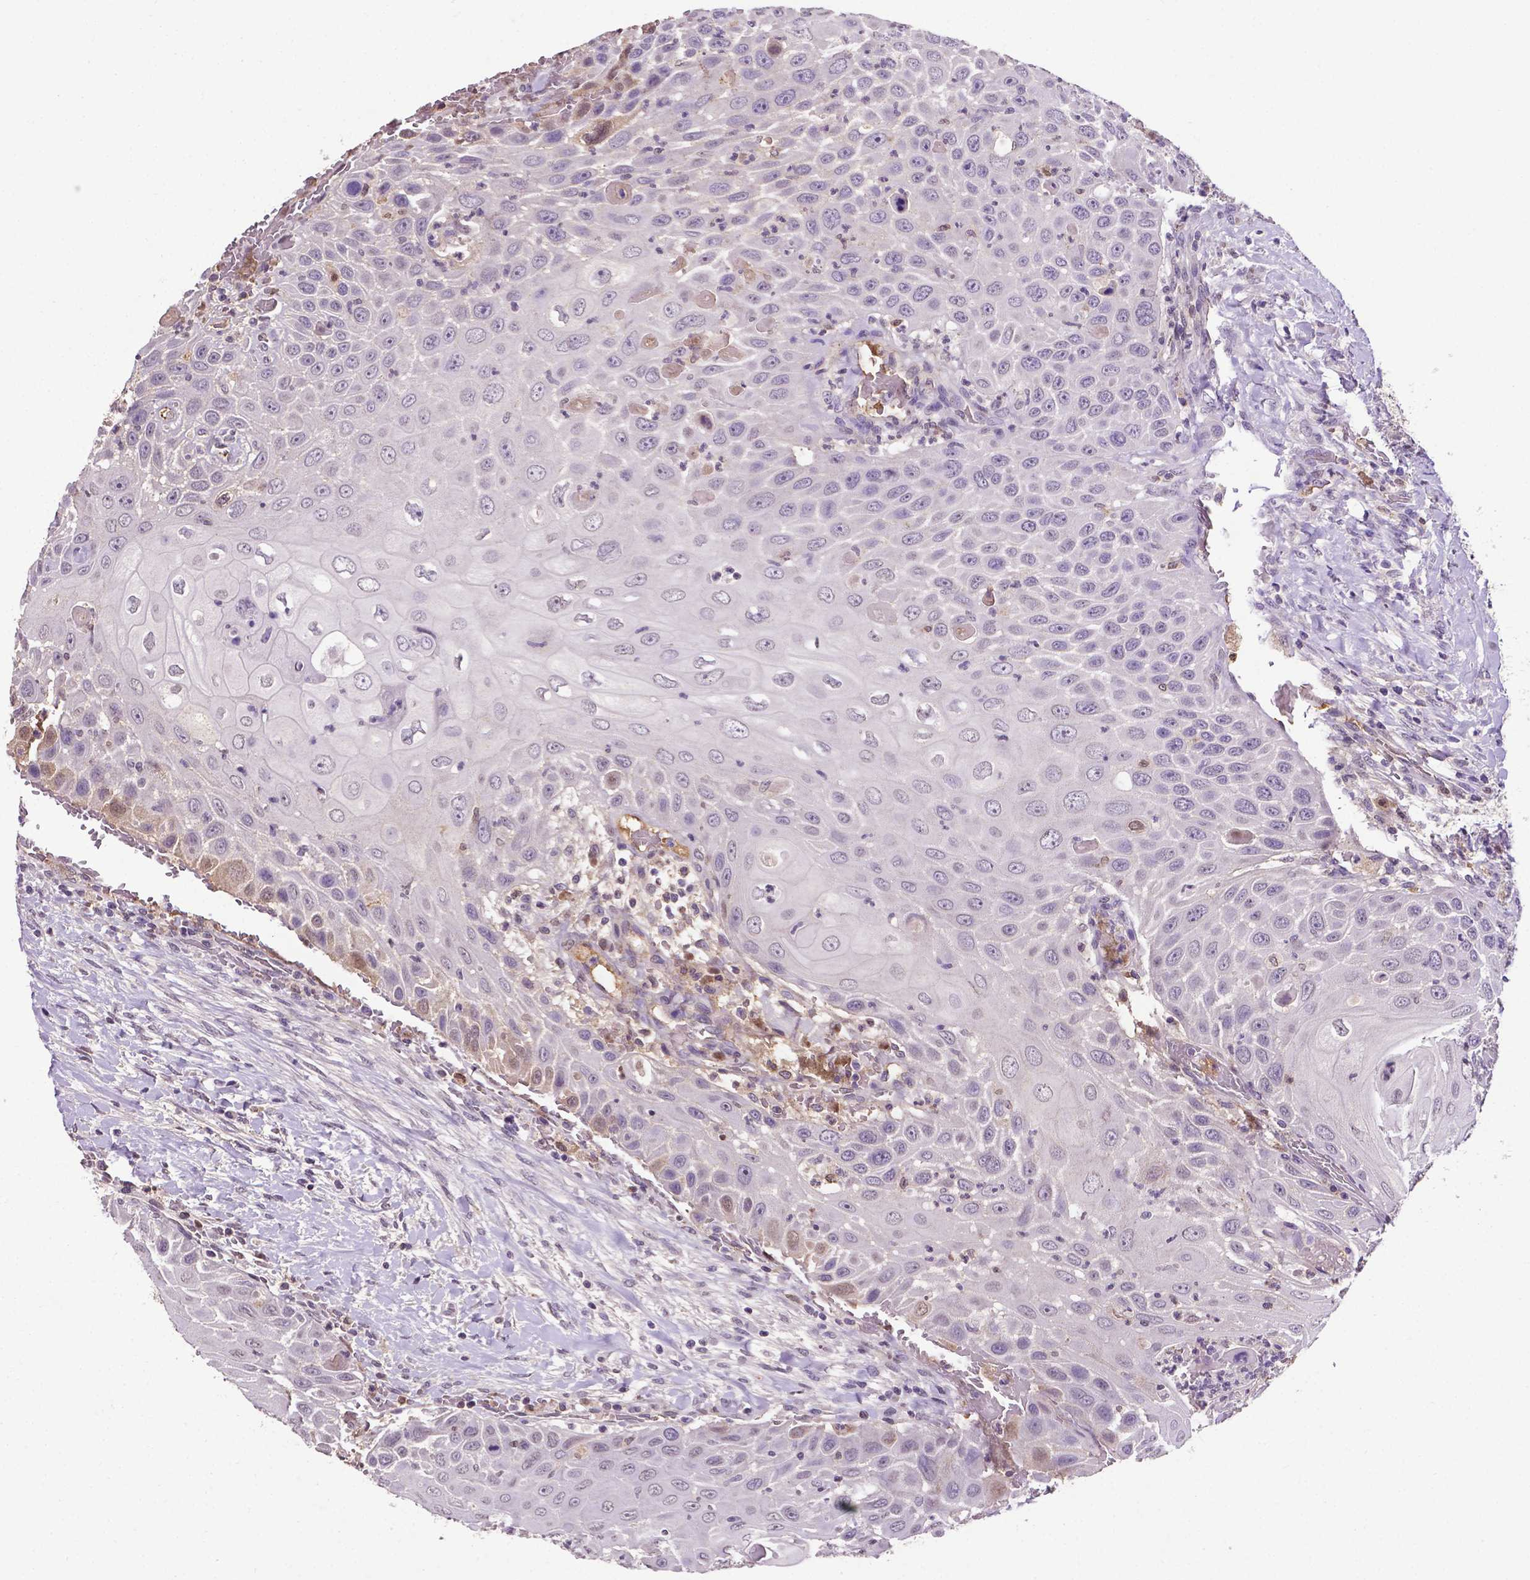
{"staining": {"intensity": "negative", "quantity": "none", "location": "none"}, "tissue": "head and neck cancer", "cell_type": "Tumor cells", "image_type": "cancer", "snomed": [{"axis": "morphology", "description": "Squamous cell carcinoma, NOS"}, {"axis": "topography", "description": "Head-Neck"}], "caption": "This is an immunohistochemistry histopathology image of head and neck squamous cell carcinoma. There is no expression in tumor cells.", "gene": "APOE", "patient": {"sex": "male", "age": 69}}